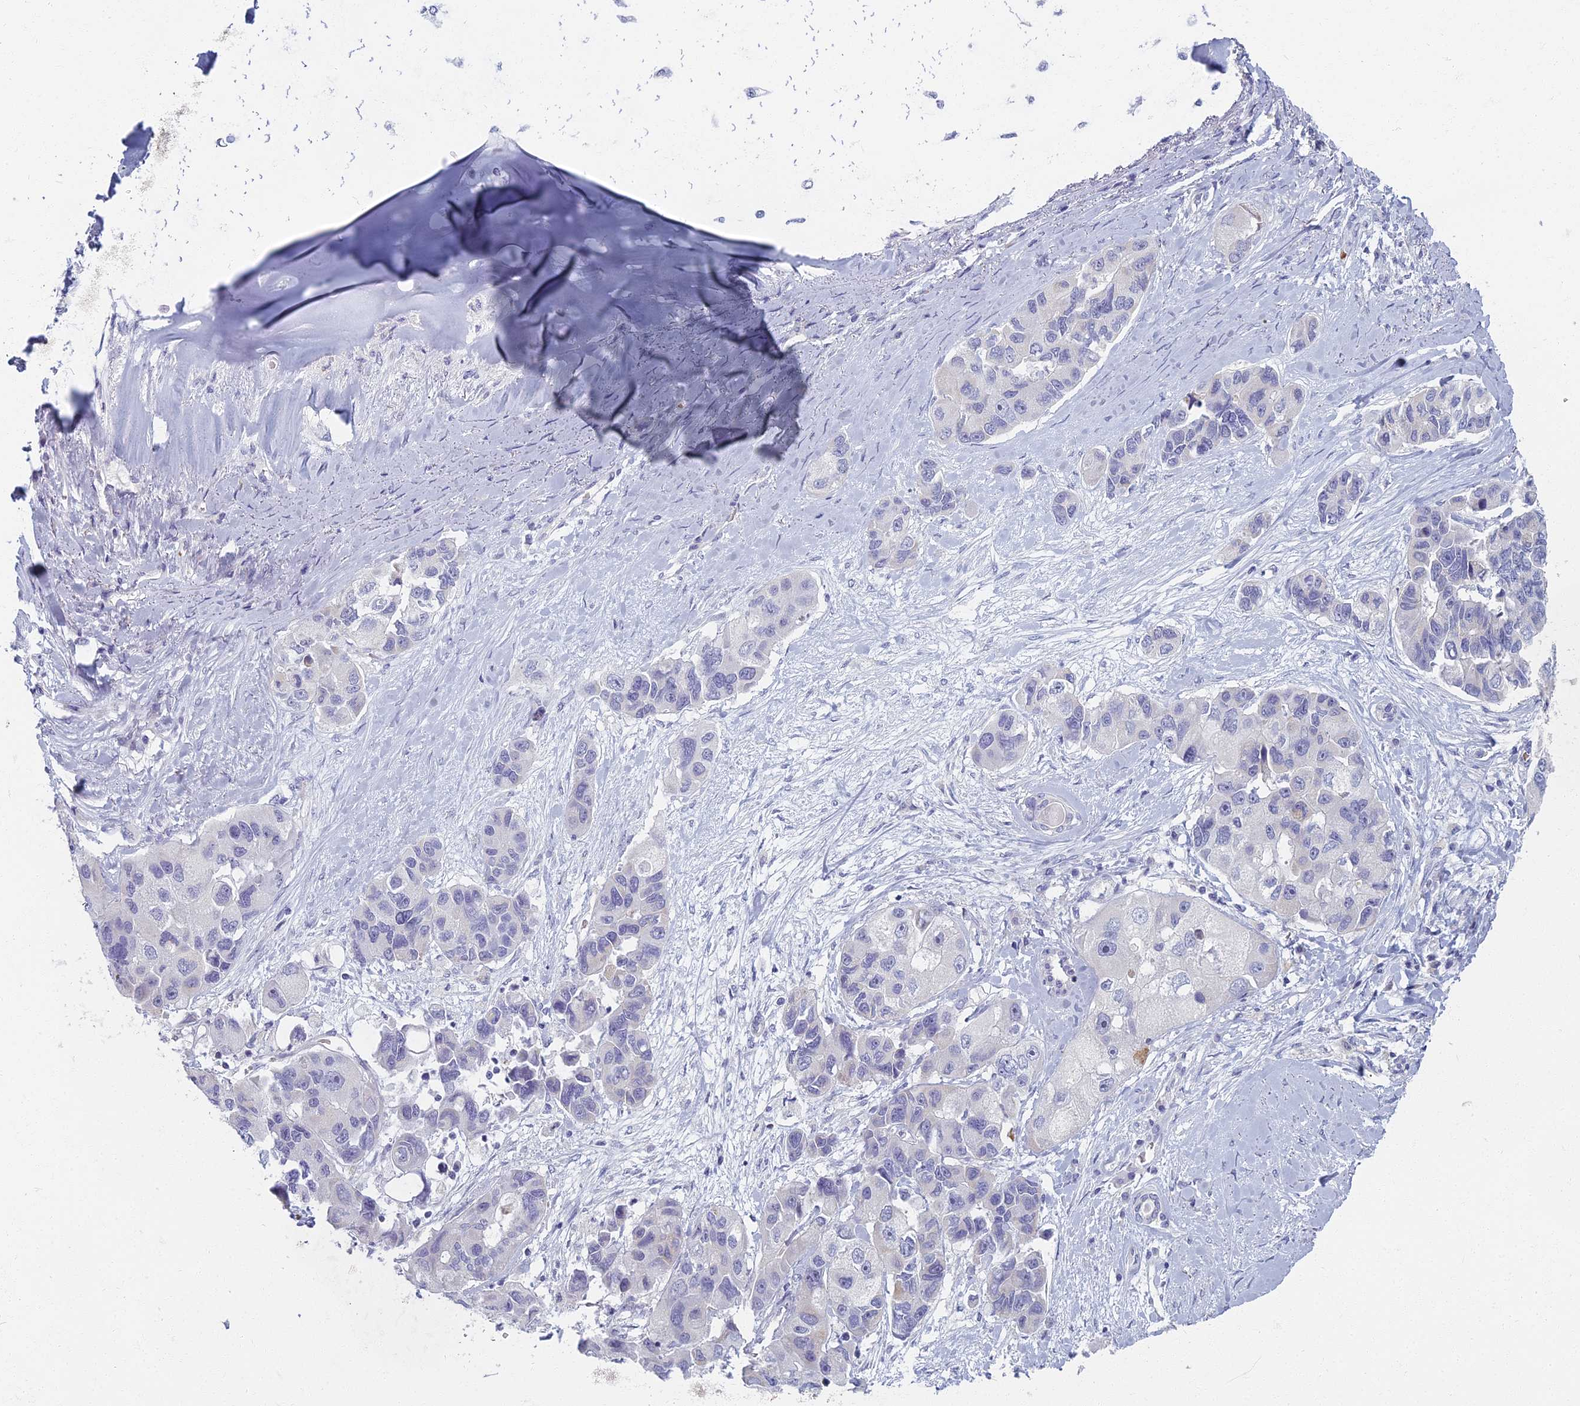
{"staining": {"intensity": "negative", "quantity": "none", "location": "none"}, "tissue": "lung cancer", "cell_type": "Tumor cells", "image_type": "cancer", "snomed": [{"axis": "morphology", "description": "Adenocarcinoma, NOS"}, {"axis": "topography", "description": "Lung"}], "caption": "Immunohistochemistry (IHC) micrograph of adenocarcinoma (lung) stained for a protein (brown), which shows no staining in tumor cells.", "gene": "ARL15", "patient": {"sex": "female", "age": 54}}